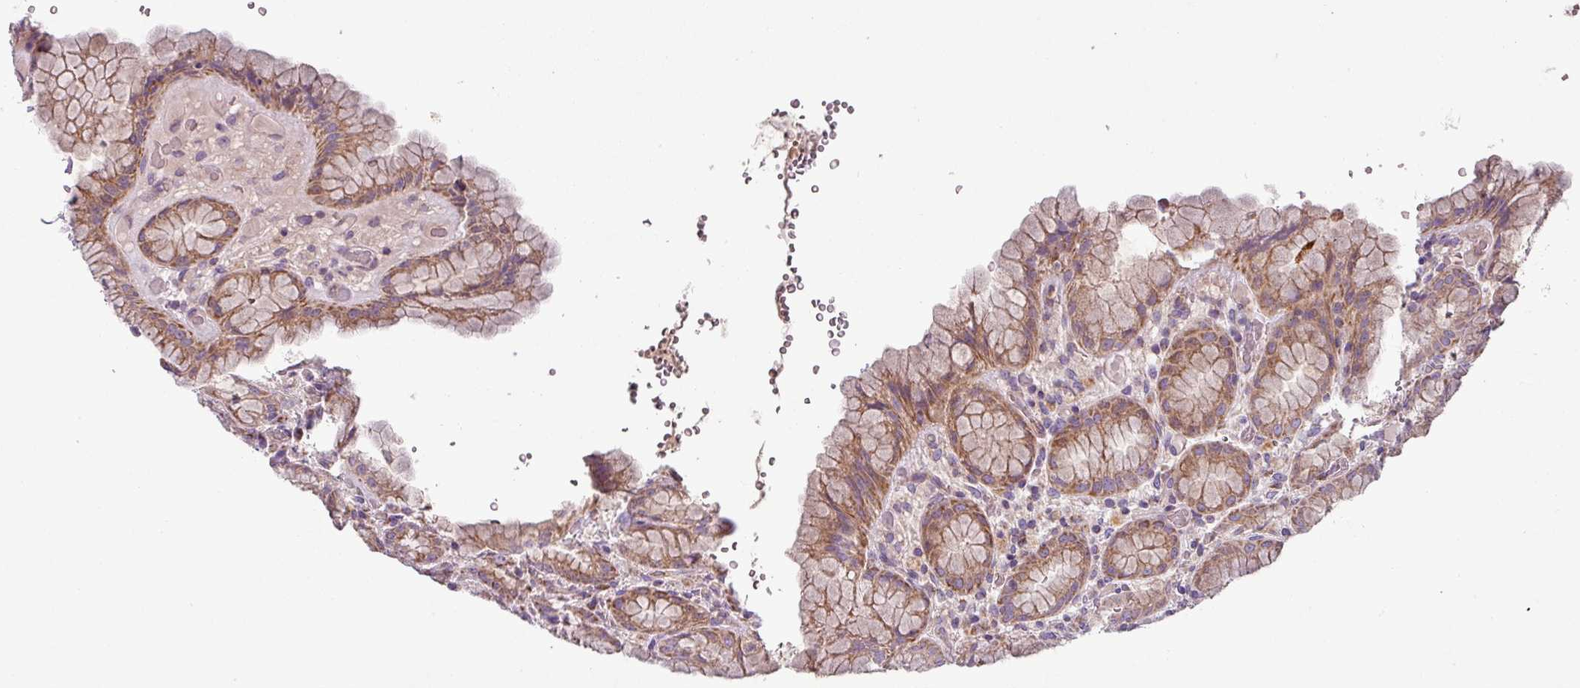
{"staining": {"intensity": "moderate", "quantity": ">75%", "location": "cytoplasmic/membranous"}, "tissue": "stomach", "cell_type": "Glandular cells", "image_type": "normal", "snomed": [{"axis": "morphology", "description": "Normal tissue, NOS"}, {"axis": "topography", "description": "Stomach, upper"}], "caption": "Immunohistochemical staining of normal stomach exhibits moderate cytoplasmic/membranous protein staining in about >75% of glandular cells. (brown staining indicates protein expression, while blue staining denotes nuclei).", "gene": "PNMA6A", "patient": {"sex": "male", "age": 52}}